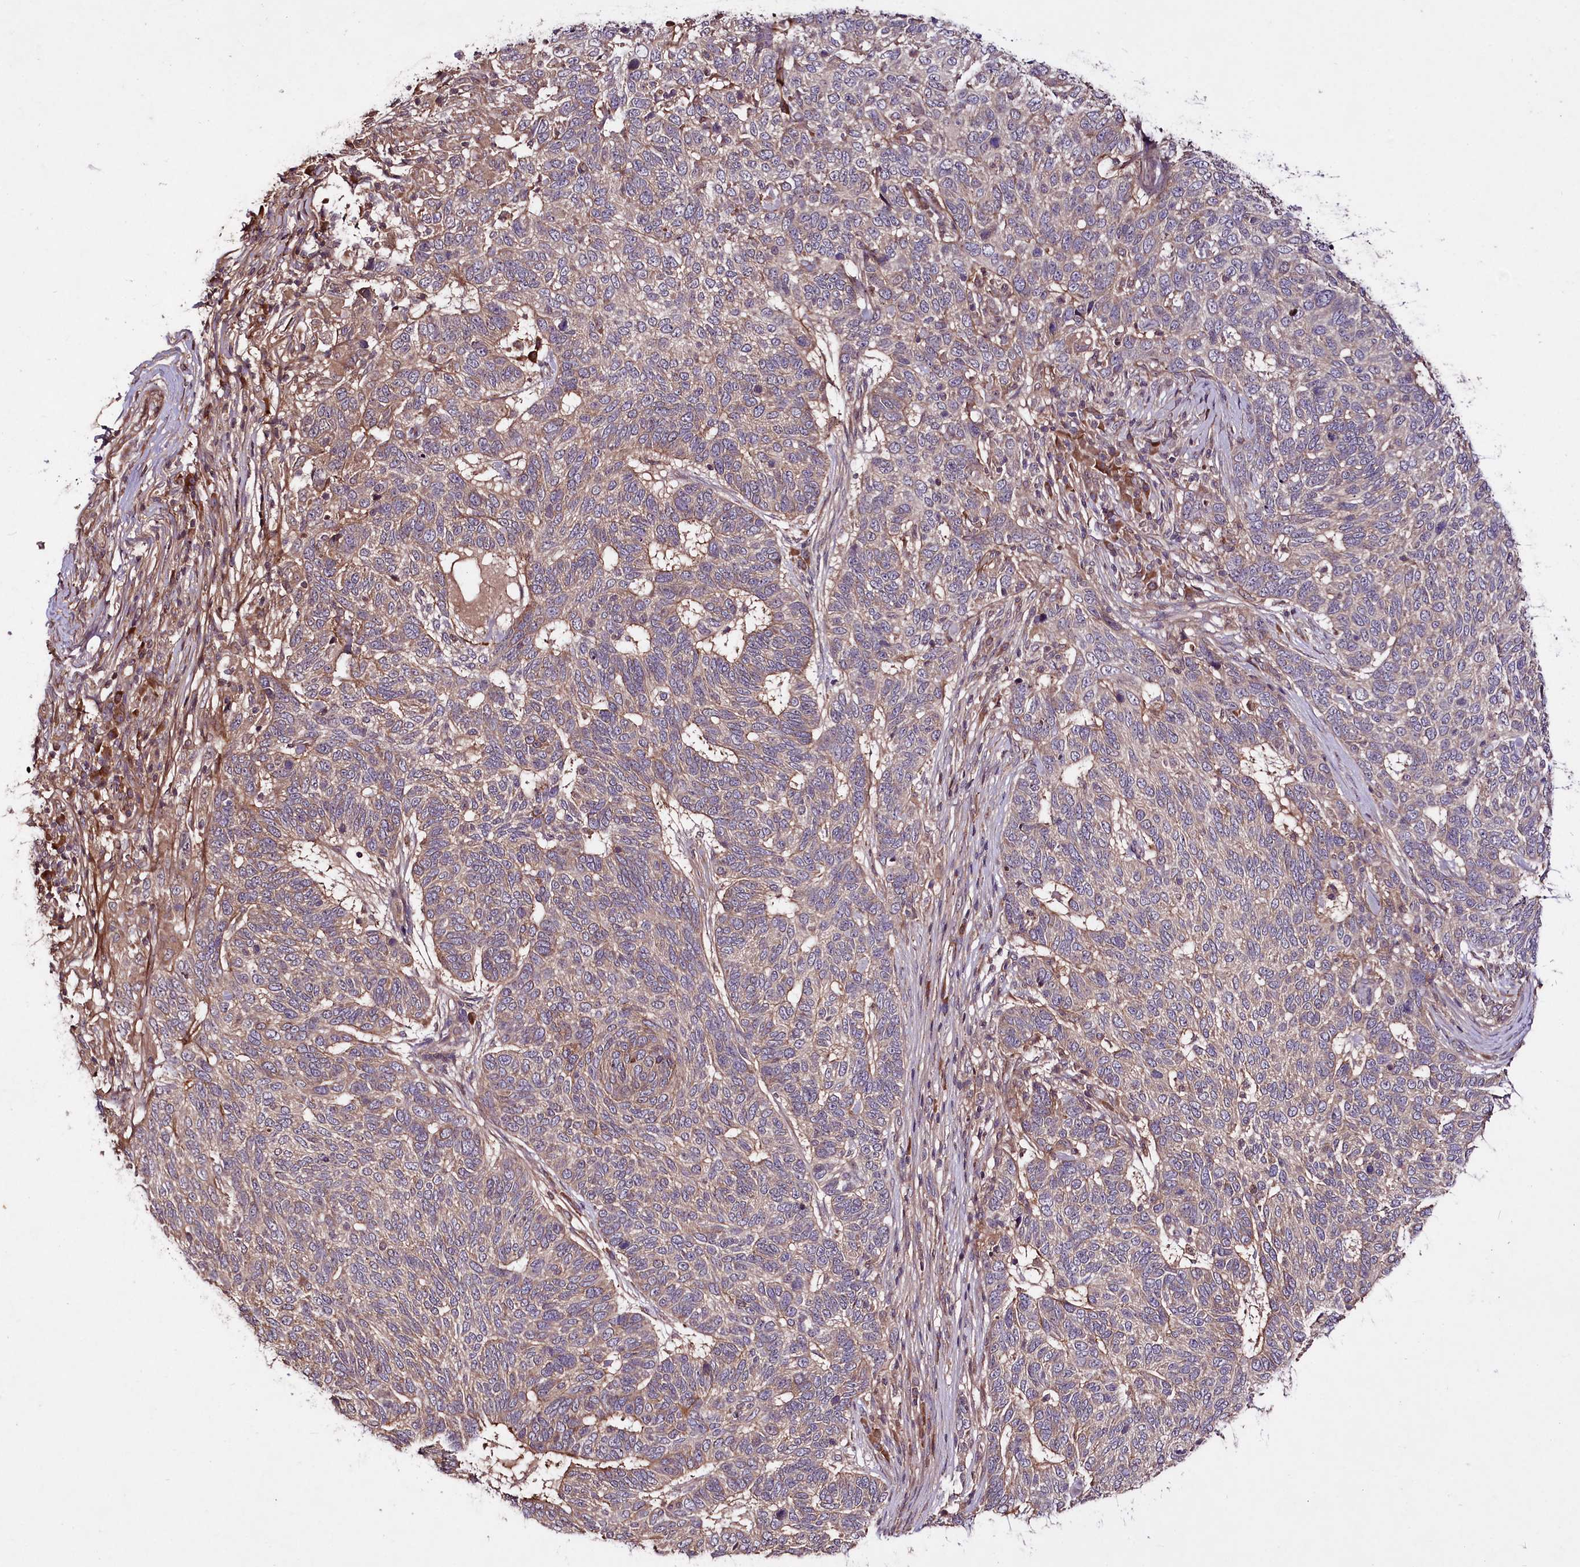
{"staining": {"intensity": "weak", "quantity": "25%-75%", "location": "cytoplasmic/membranous"}, "tissue": "skin cancer", "cell_type": "Tumor cells", "image_type": "cancer", "snomed": [{"axis": "morphology", "description": "Basal cell carcinoma"}, {"axis": "topography", "description": "Skin"}], "caption": "Skin cancer stained with a brown dye exhibits weak cytoplasmic/membranous positive positivity in about 25%-75% of tumor cells.", "gene": "TNPO3", "patient": {"sex": "female", "age": 65}}